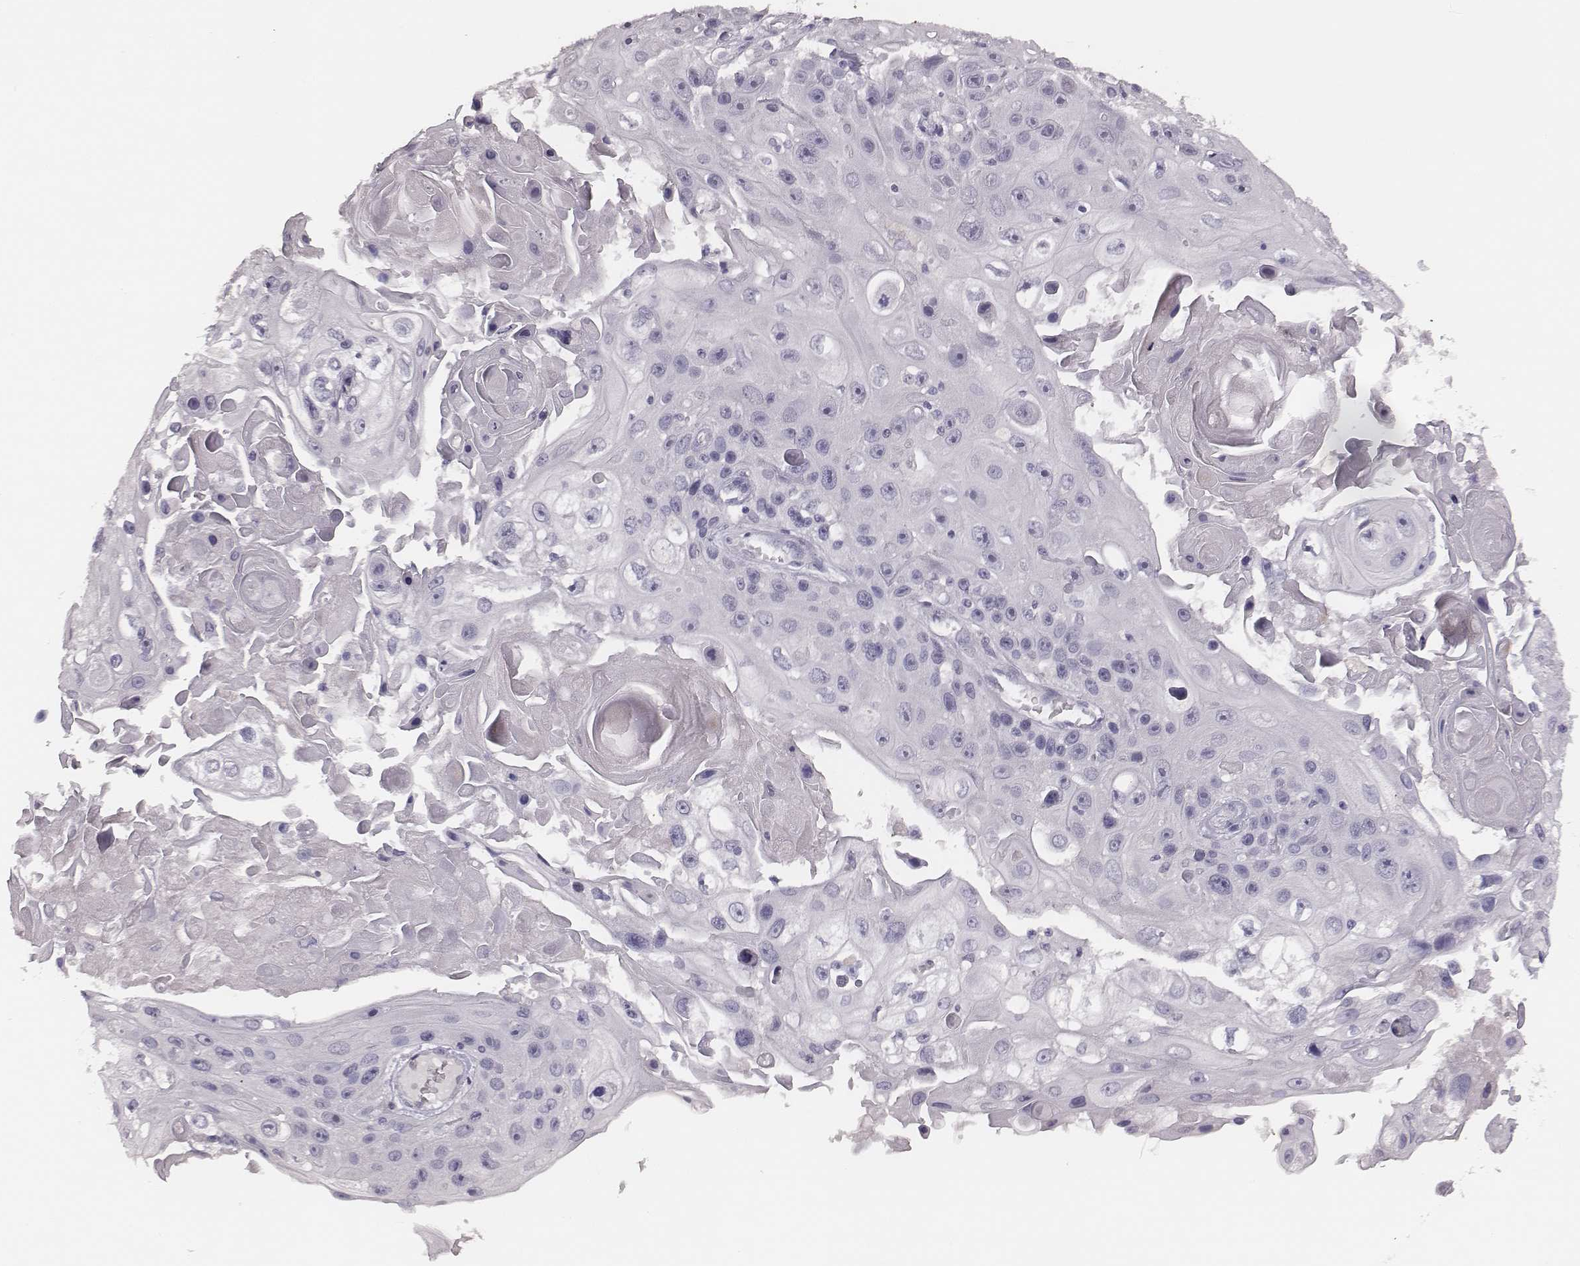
{"staining": {"intensity": "negative", "quantity": "none", "location": "none"}, "tissue": "skin cancer", "cell_type": "Tumor cells", "image_type": "cancer", "snomed": [{"axis": "morphology", "description": "Squamous cell carcinoma, NOS"}, {"axis": "topography", "description": "Skin"}], "caption": "Immunohistochemistry (IHC) image of neoplastic tissue: human squamous cell carcinoma (skin) stained with DAB exhibits no significant protein expression in tumor cells.", "gene": "MYH6", "patient": {"sex": "male", "age": 82}}